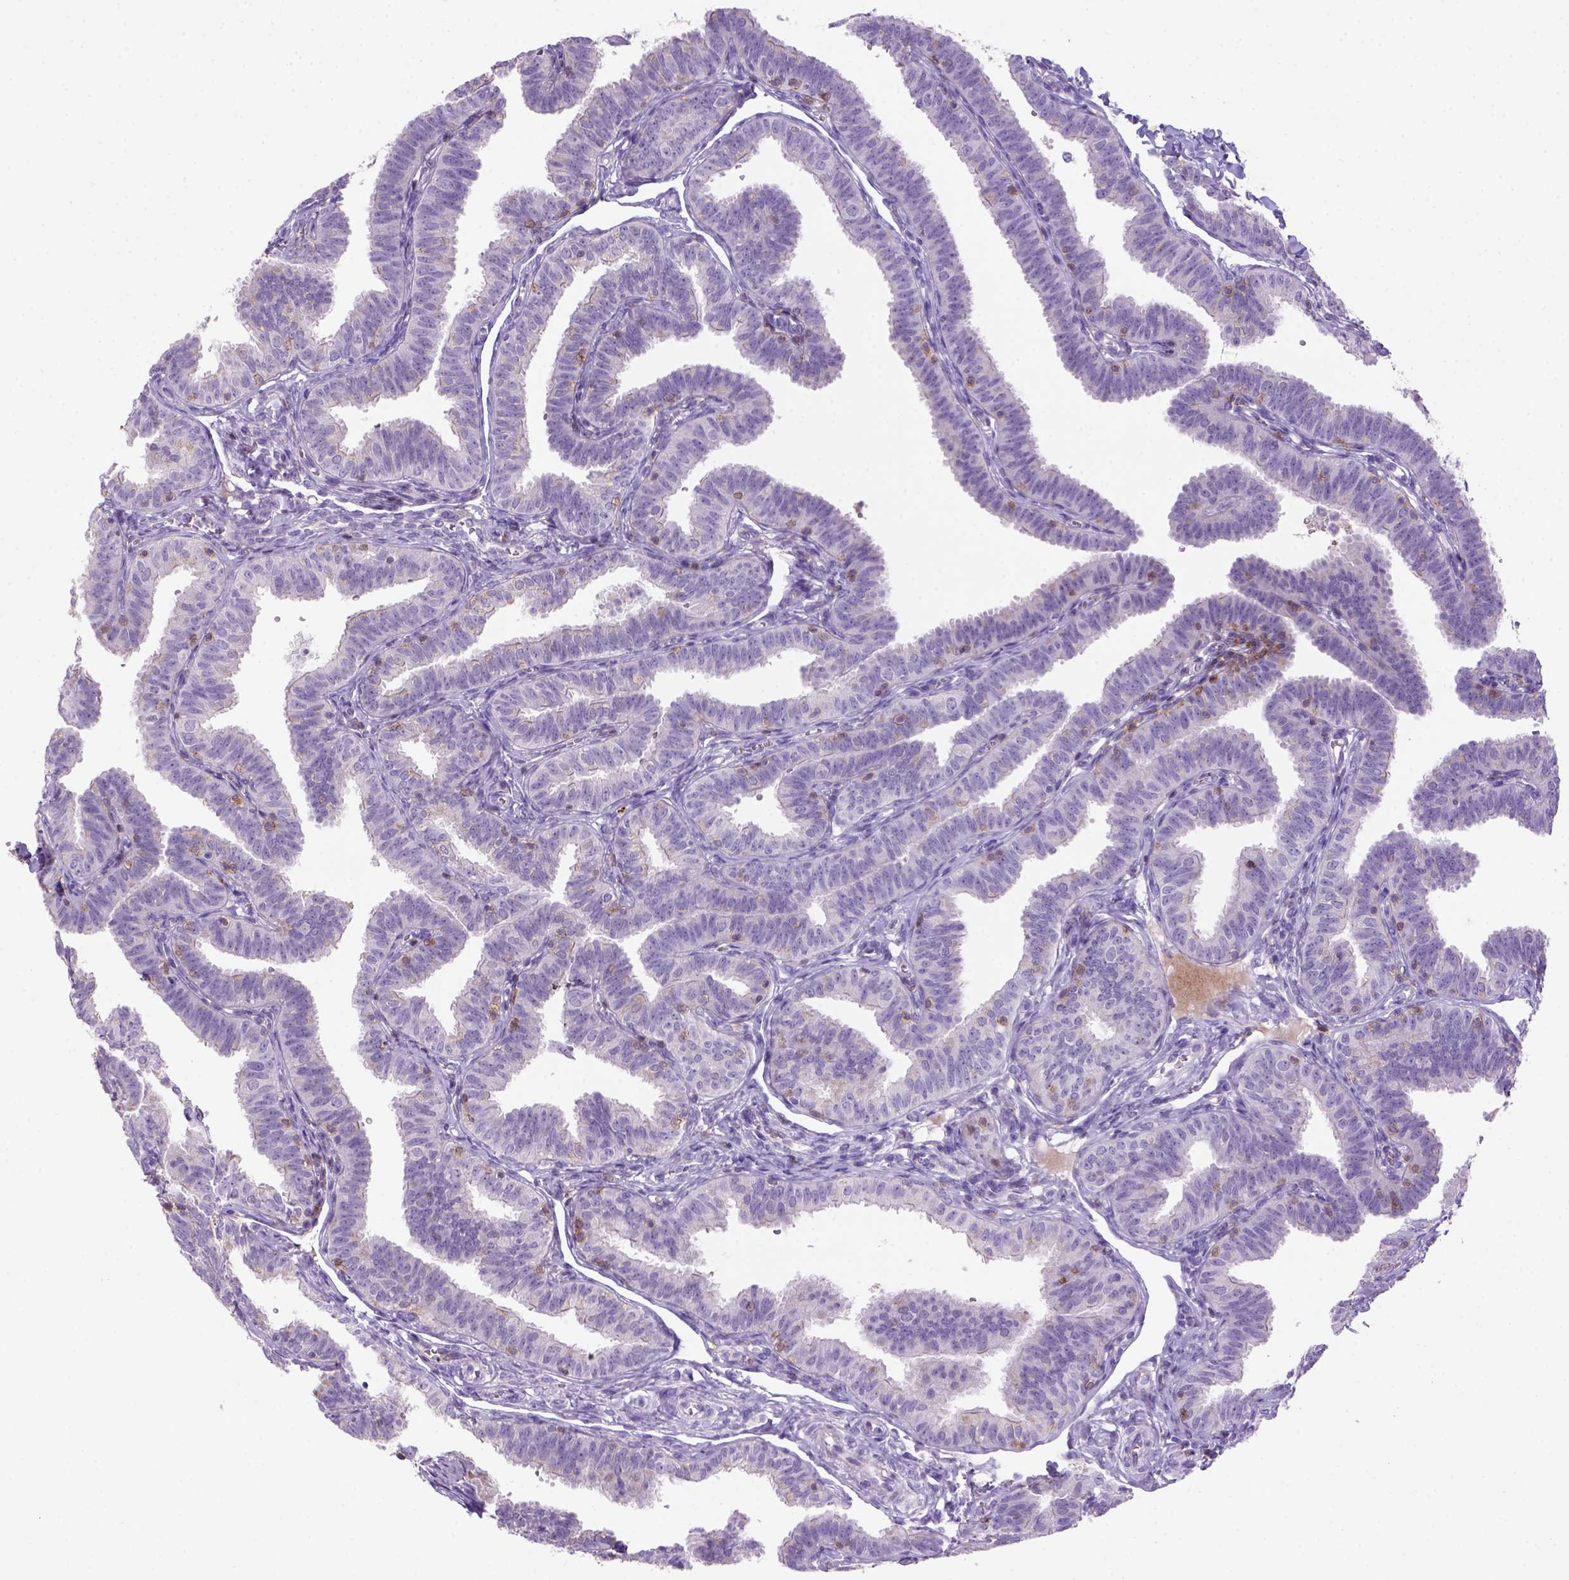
{"staining": {"intensity": "negative", "quantity": "none", "location": "none"}, "tissue": "fallopian tube", "cell_type": "Glandular cells", "image_type": "normal", "snomed": [{"axis": "morphology", "description": "Normal tissue, NOS"}, {"axis": "topography", "description": "Fallopian tube"}], "caption": "An image of human fallopian tube is negative for staining in glandular cells. (Stains: DAB (3,3'-diaminobenzidine) immunohistochemistry with hematoxylin counter stain, Microscopy: brightfield microscopy at high magnification).", "gene": "CD3E", "patient": {"sex": "female", "age": 25}}